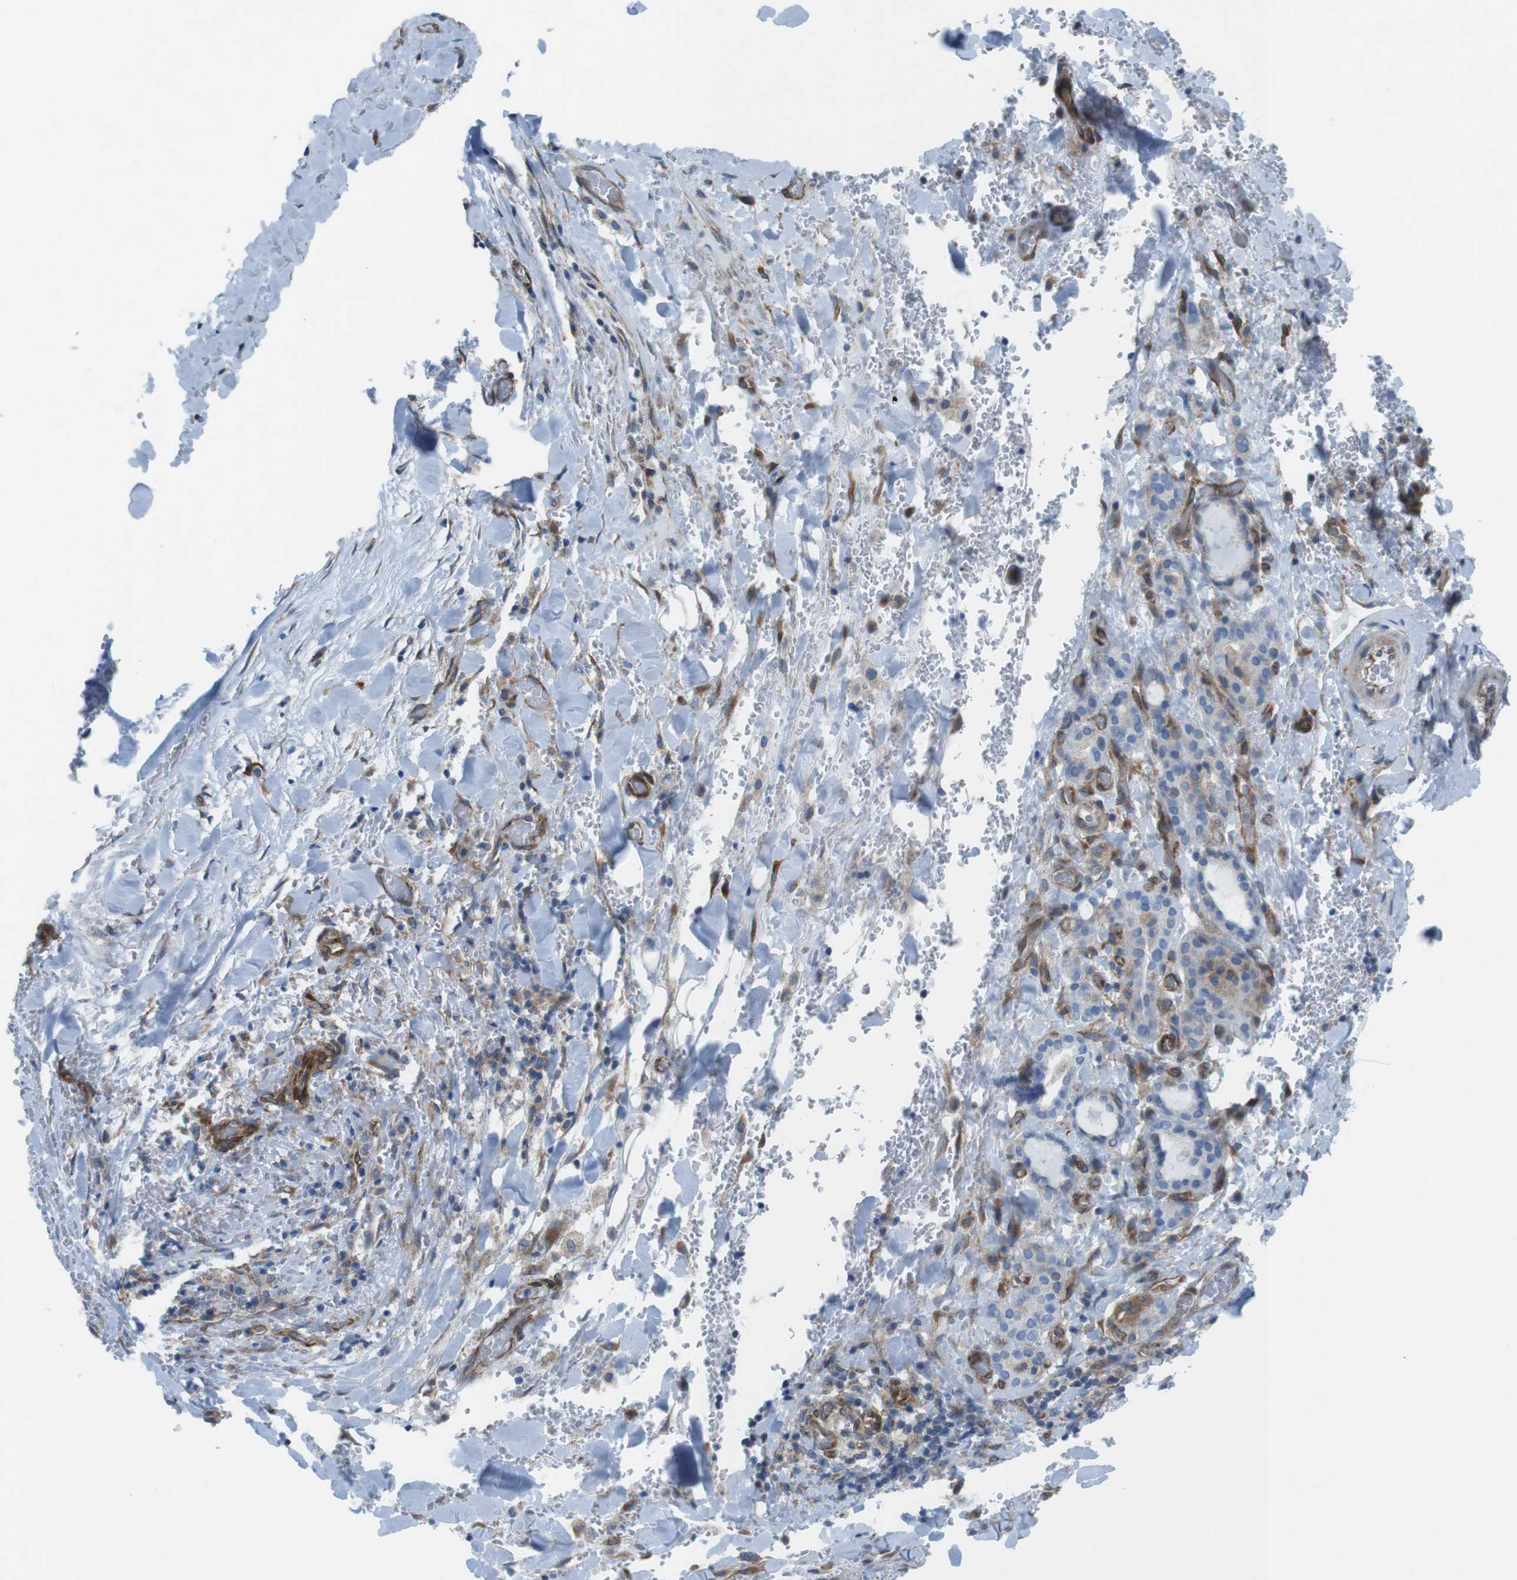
{"staining": {"intensity": "negative", "quantity": "none", "location": "none"}, "tissue": "thyroid gland", "cell_type": "Glandular cells", "image_type": "normal", "snomed": [{"axis": "morphology", "description": "Normal tissue, NOS"}, {"axis": "topography", "description": "Thyroid gland"}], "caption": "Thyroid gland stained for a protein using immunohistochemistry demonstrates no positivity glandular cells.", "gene": "DIAPH2", "patient": {"sex": "male", "age": 61}}